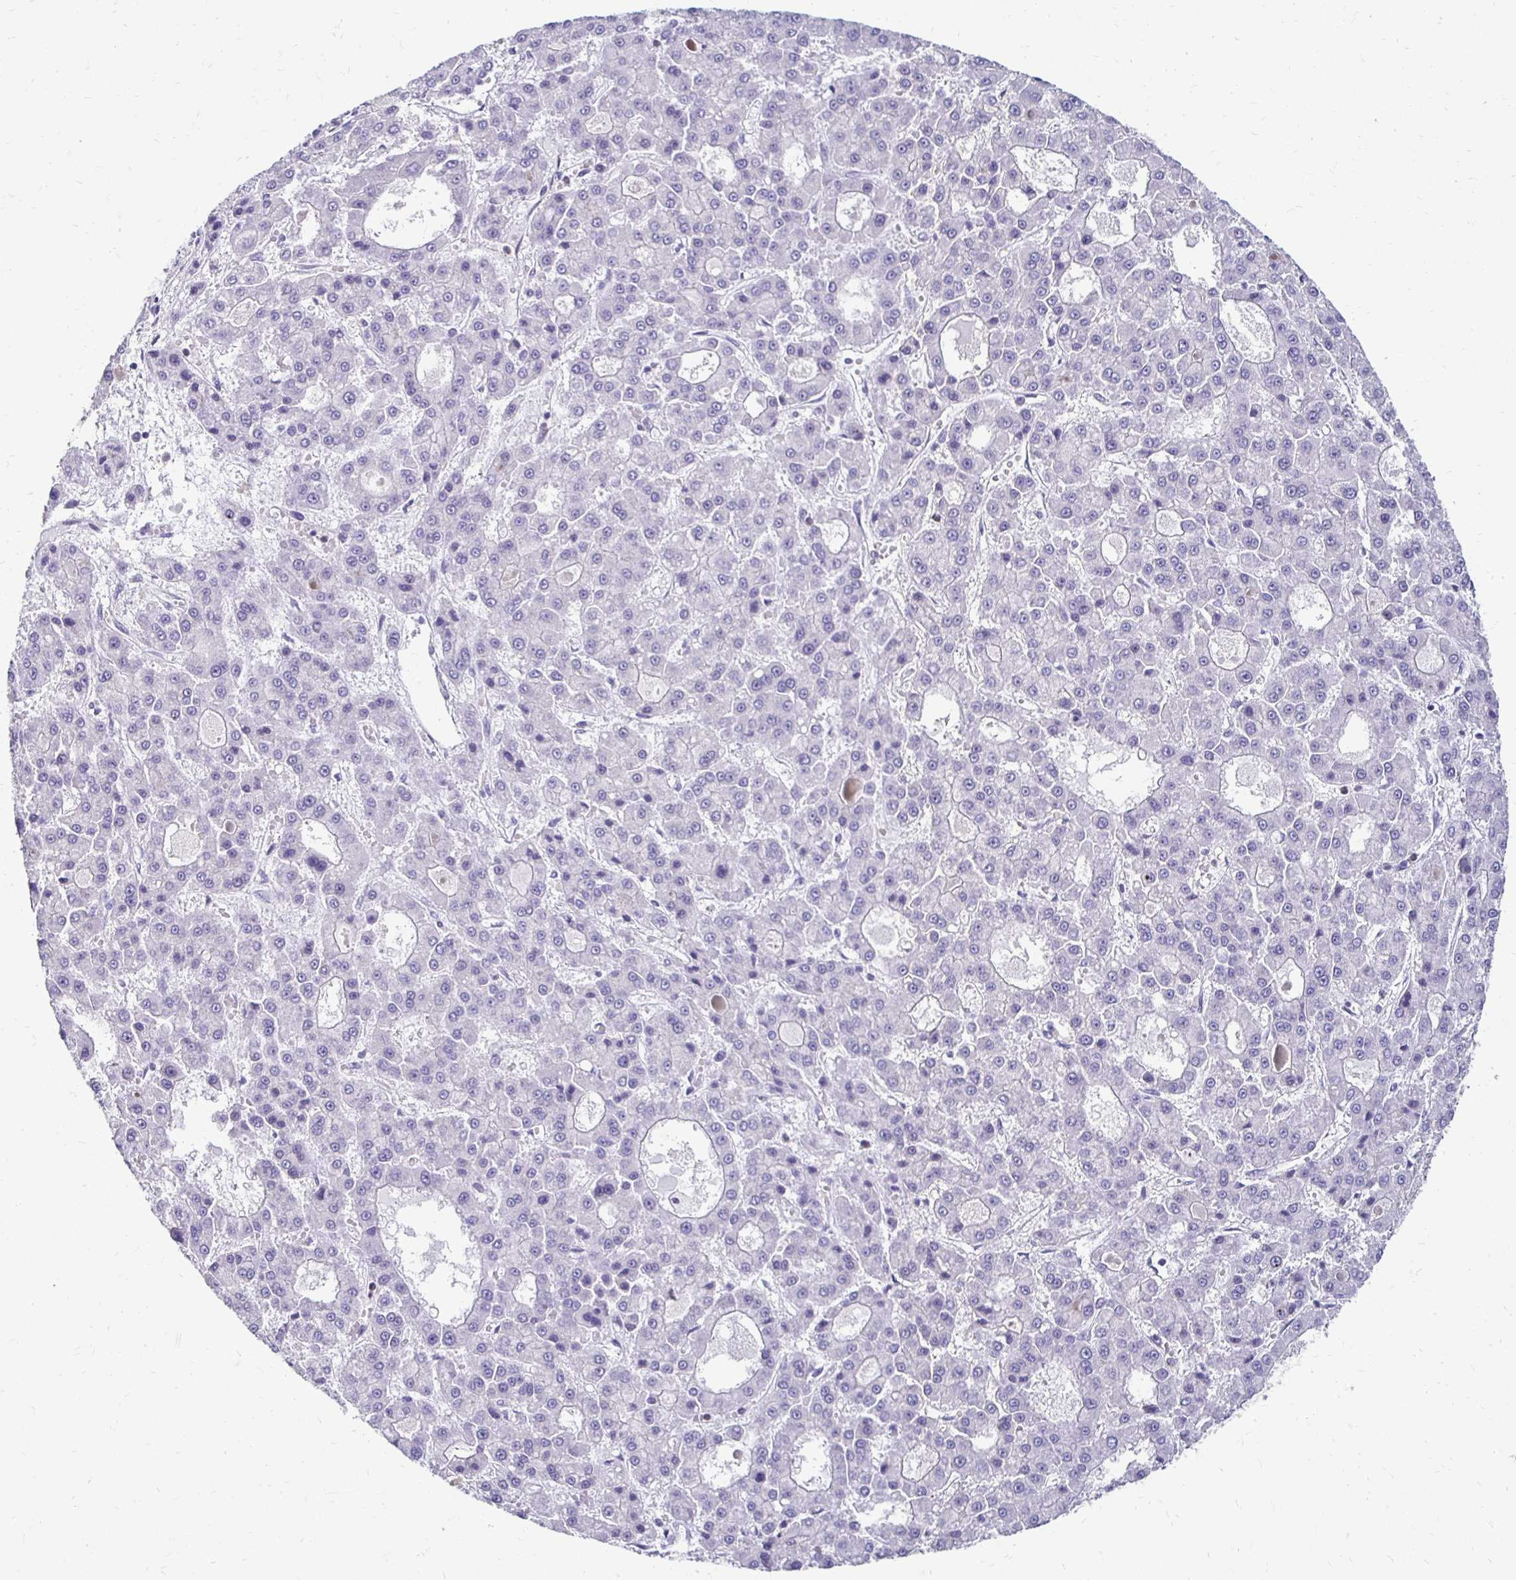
{"staining": {"intensity": "negative", "quantity": "none", "location": "none"}, "tissue": "liver cancer", "cell_type": "Tumor cells", "image_type": "cancer", "snomed": [{"axis": "morphology", "description": "Carcinoma, Hepatocellular, NOS"}, {"axis": "topography", "description": "Liver"}], "caption": "The image demonstrates no significant positivity in tumor cells of liver cancer.", "gene": "PADI2", "patient": {"sex": "male", "age": 70}}